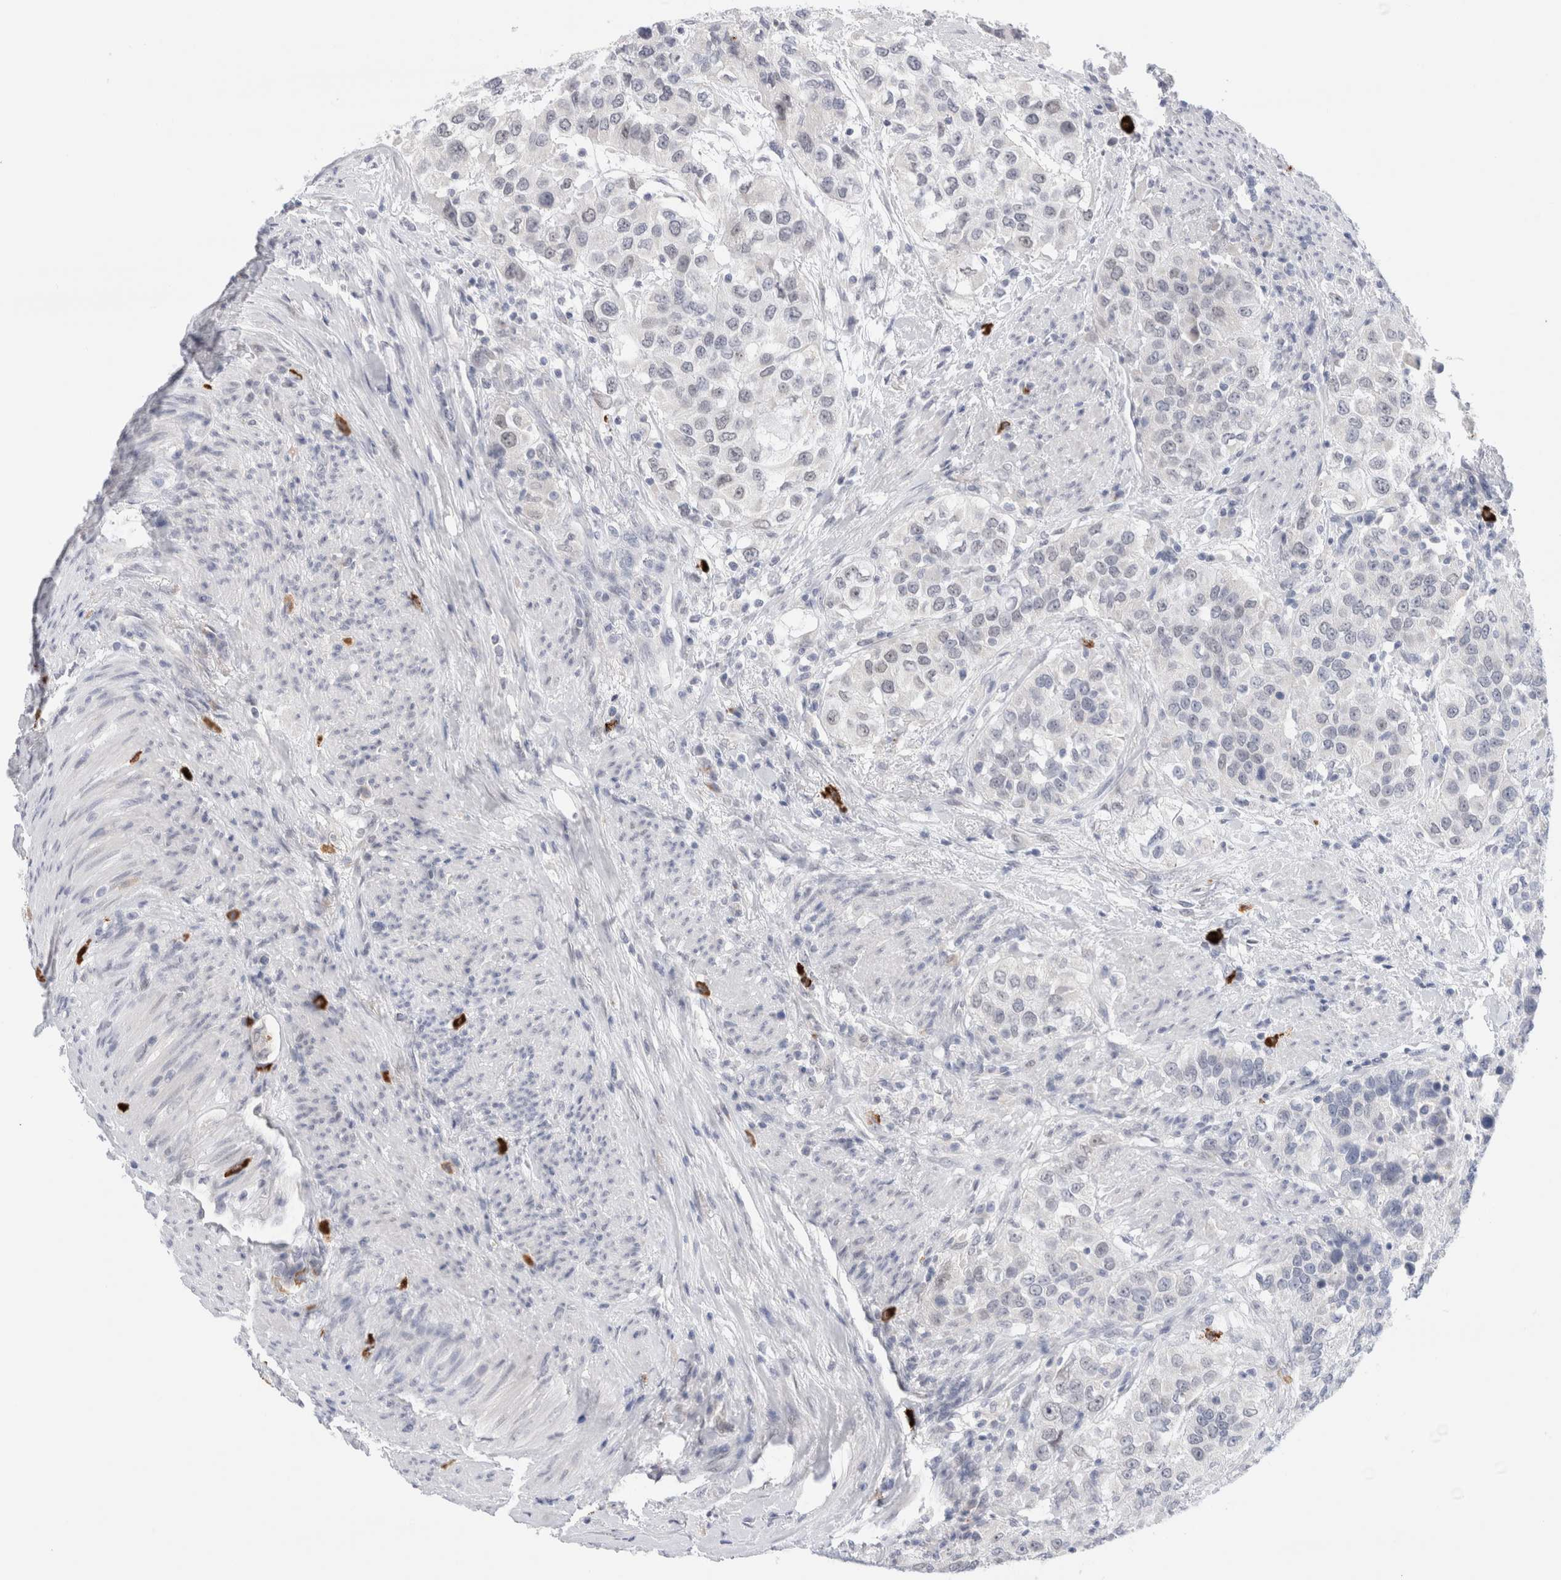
{"staining": {"intensity": "negative", "quantity": "none", "location": "none"}, "tissue": "urothelial cancer", "cell_type": "Tumor cells", "image_type": "cancer", "snomed": [{"axis": "morphology", "description": "Urothelial carcinoma, High grade"}, {"axis": "topography", "description": "Urinary bladder"}], "caption": "Micrograph shows no significant protein positivity in tumor cells of urothelial carcinoma (high-grade).", "gene": "SLC22A12", "patient": {"sex": "female", "age": 80}}